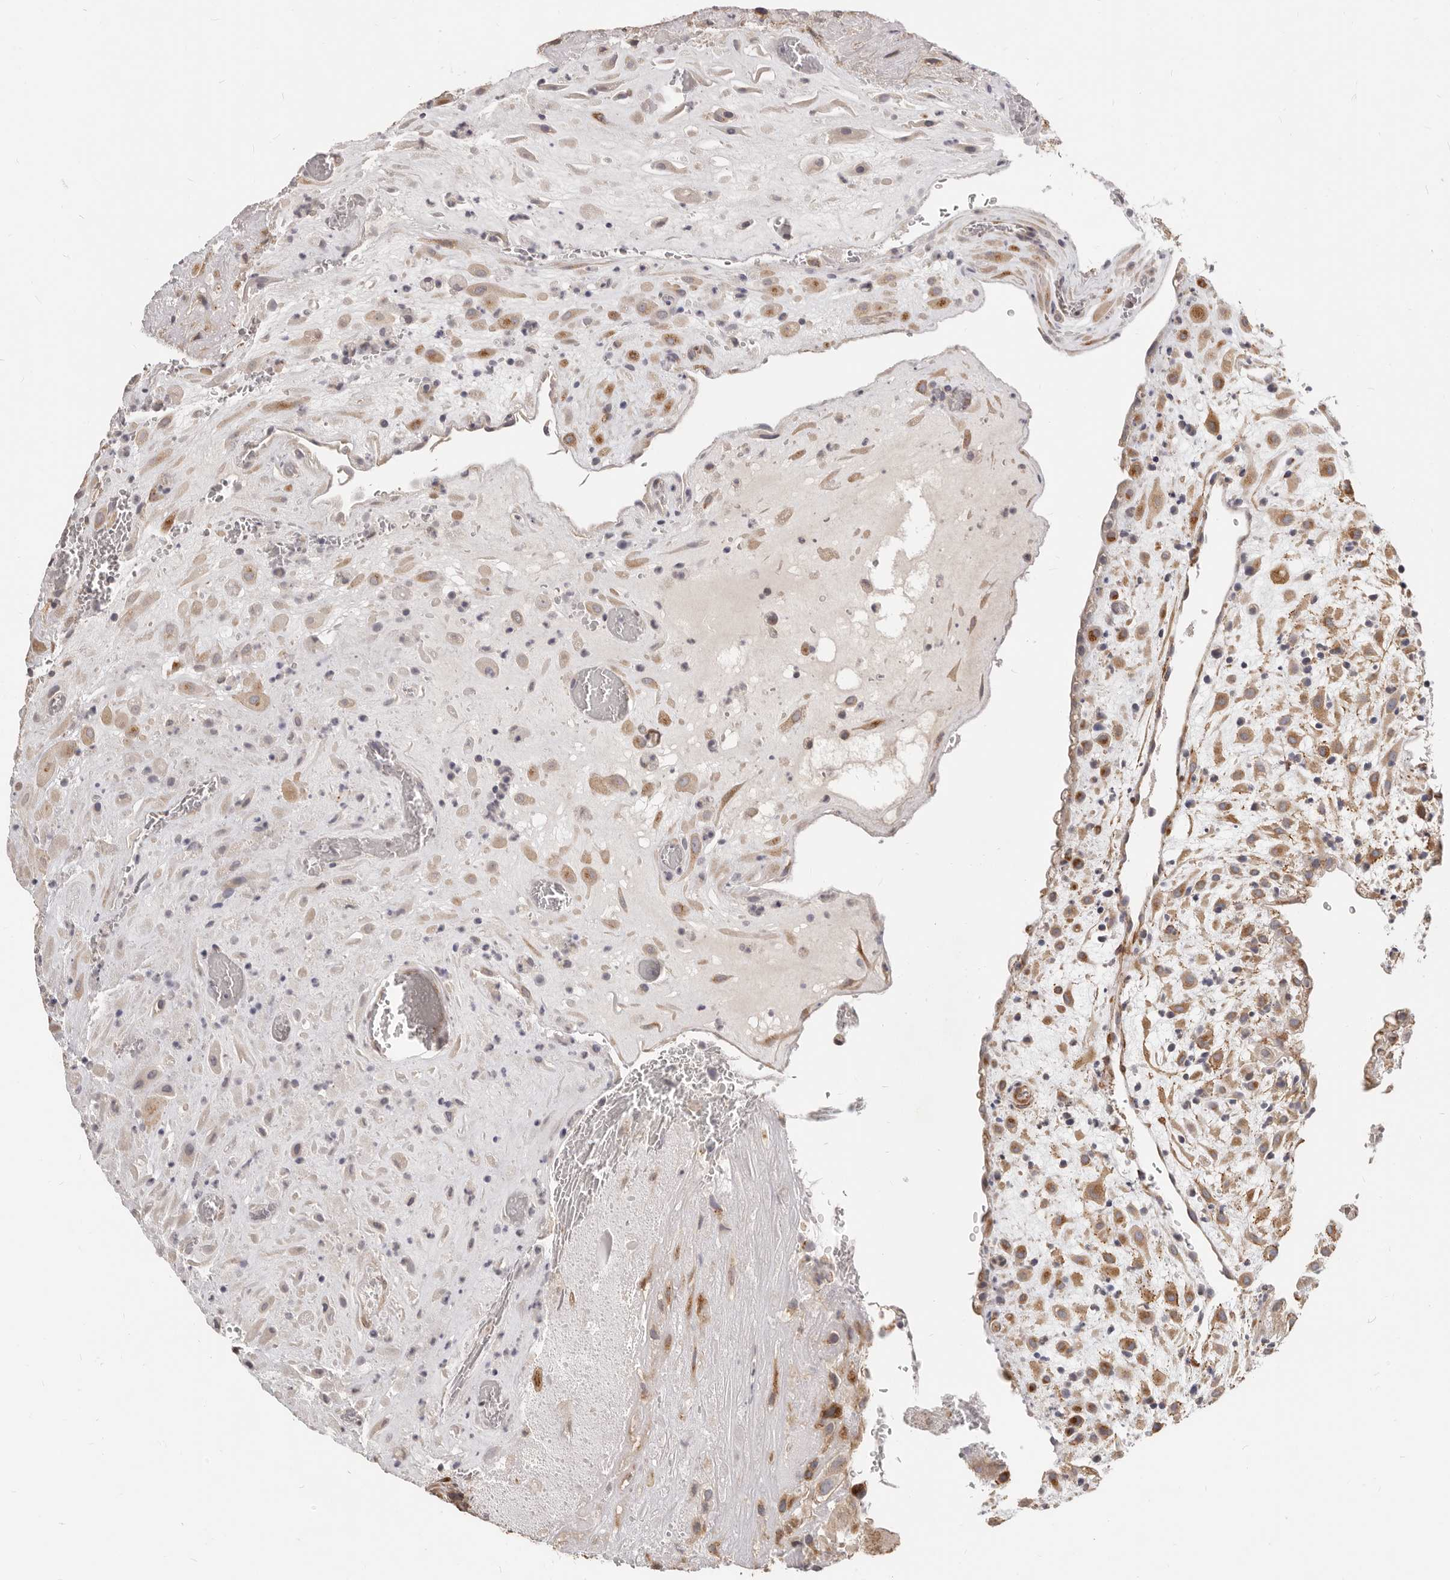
{"staining": {"intensity": "moderate", "quantity": ">75%", "location": "cytoplasmic/membranous"}, "tissue": "placenta", "cell_type": "Decidual cells", "image_type": "normal", "snomed": [{"axis": "morphology", "description": "Normal tissue, NOS"}, {"axis": "topography", "description": "Placenta"}], "caption": "Normal placenta displays moderate cytoplasmic/membranous positivity in approximately >75% of decidual cells, visualized by immunohistochemistry.", "gene": "RABAC1", "patient": {"sex": "female", "age": 35}}